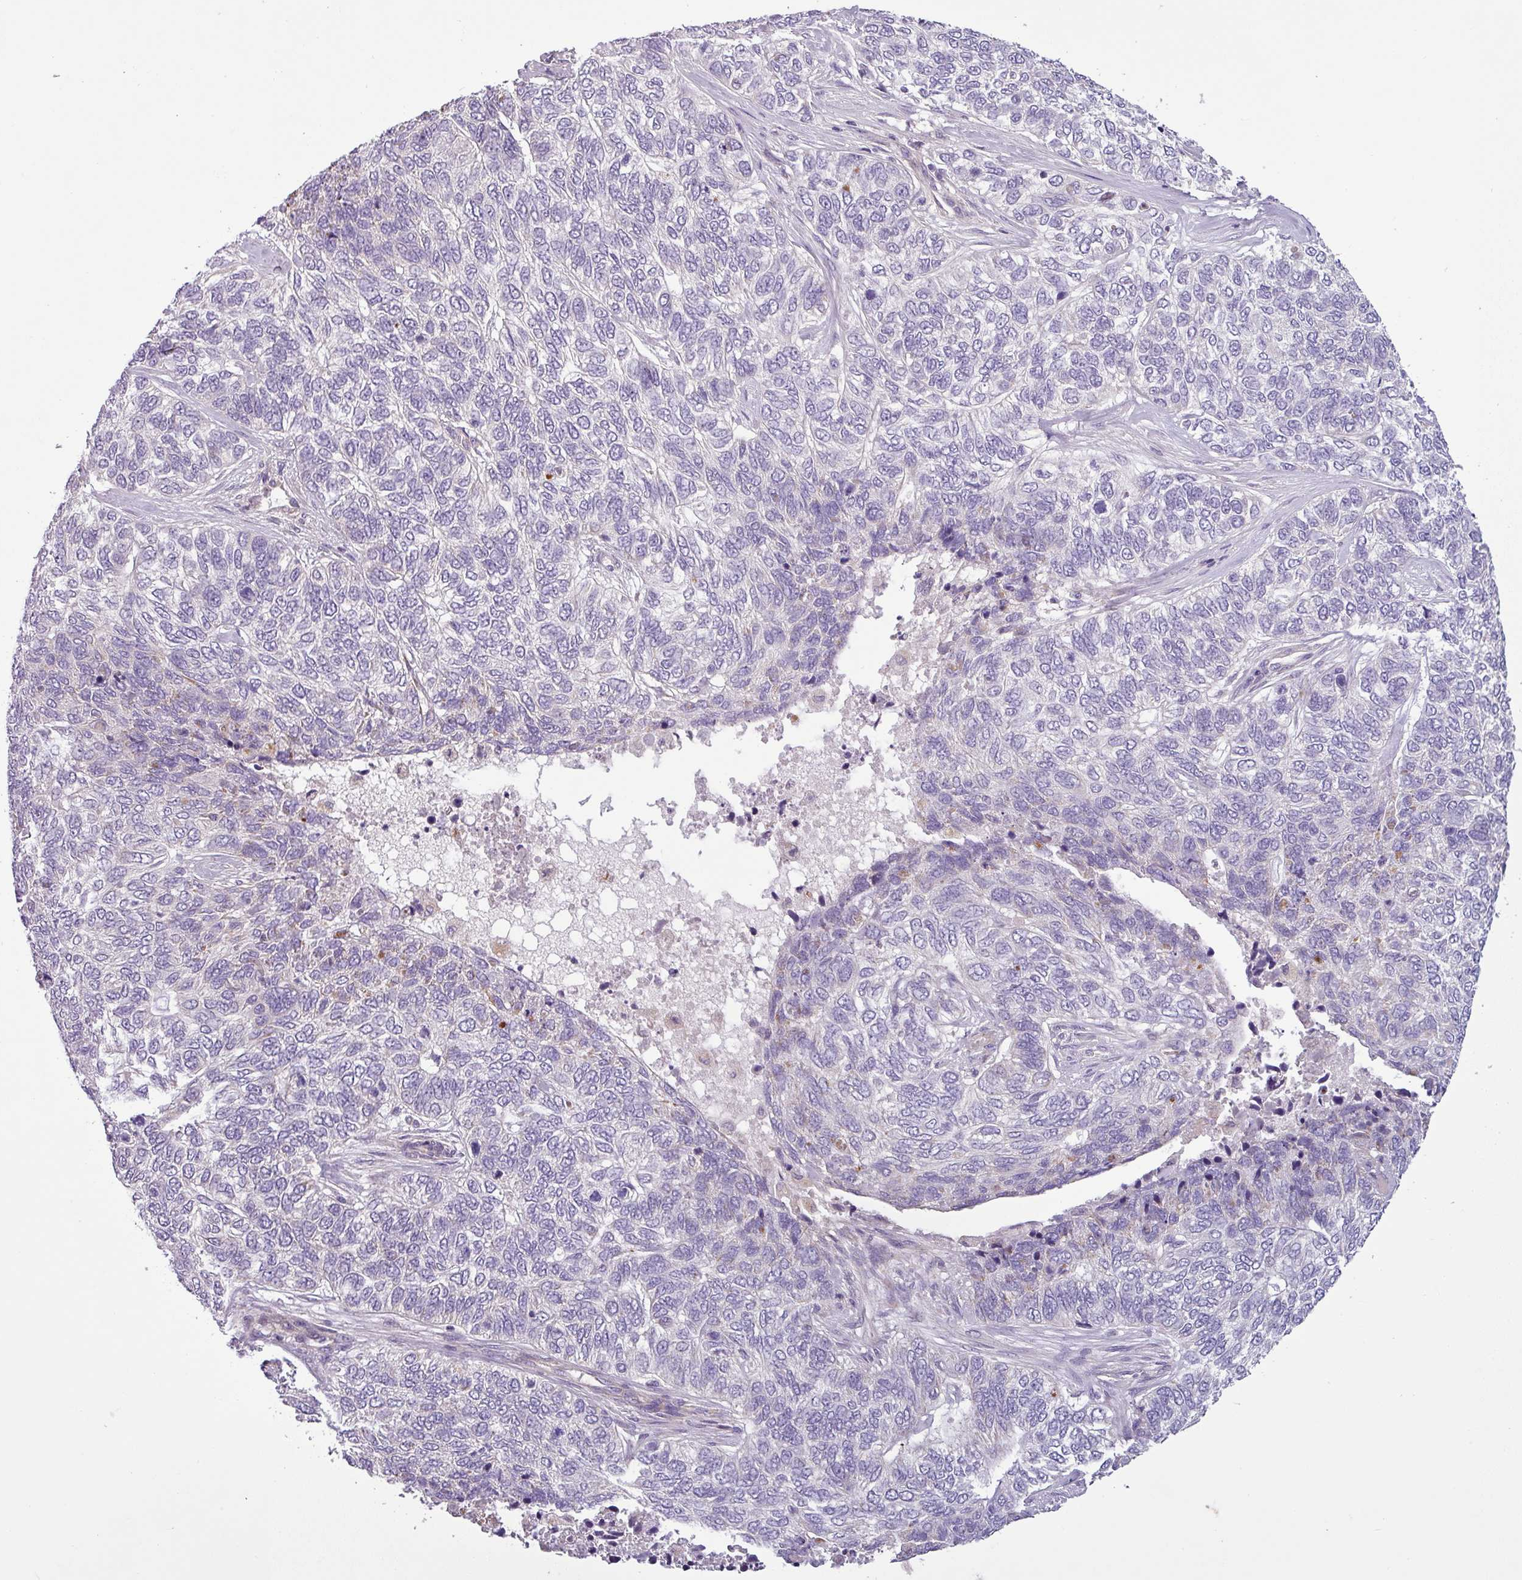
{"staining": {"intensity": "negative", "quantity": "none", "location": "none"}, "tissue": "skin cancer", "cell_type": "Tumor cells", "image_type": "cancer", "snomed": [{"axis": "morphology", "description": "Basal cell carcinoma"}, {"axis": "topography", "description": "Skin"}], "caption": "IHC histopathology image of skin basal cell carcinoma stained for a protein (brown), which shows no positivity in tumor cells. The staining was performed using DAB (3,3'-diaminobenzidine) to visualize the protein expression in brown, while the nuclei were stained in blue with hematoxylin (Magnification: 20x).", "gene": "PNMA6A", "patient": {"sex": "female", "age": 65}}